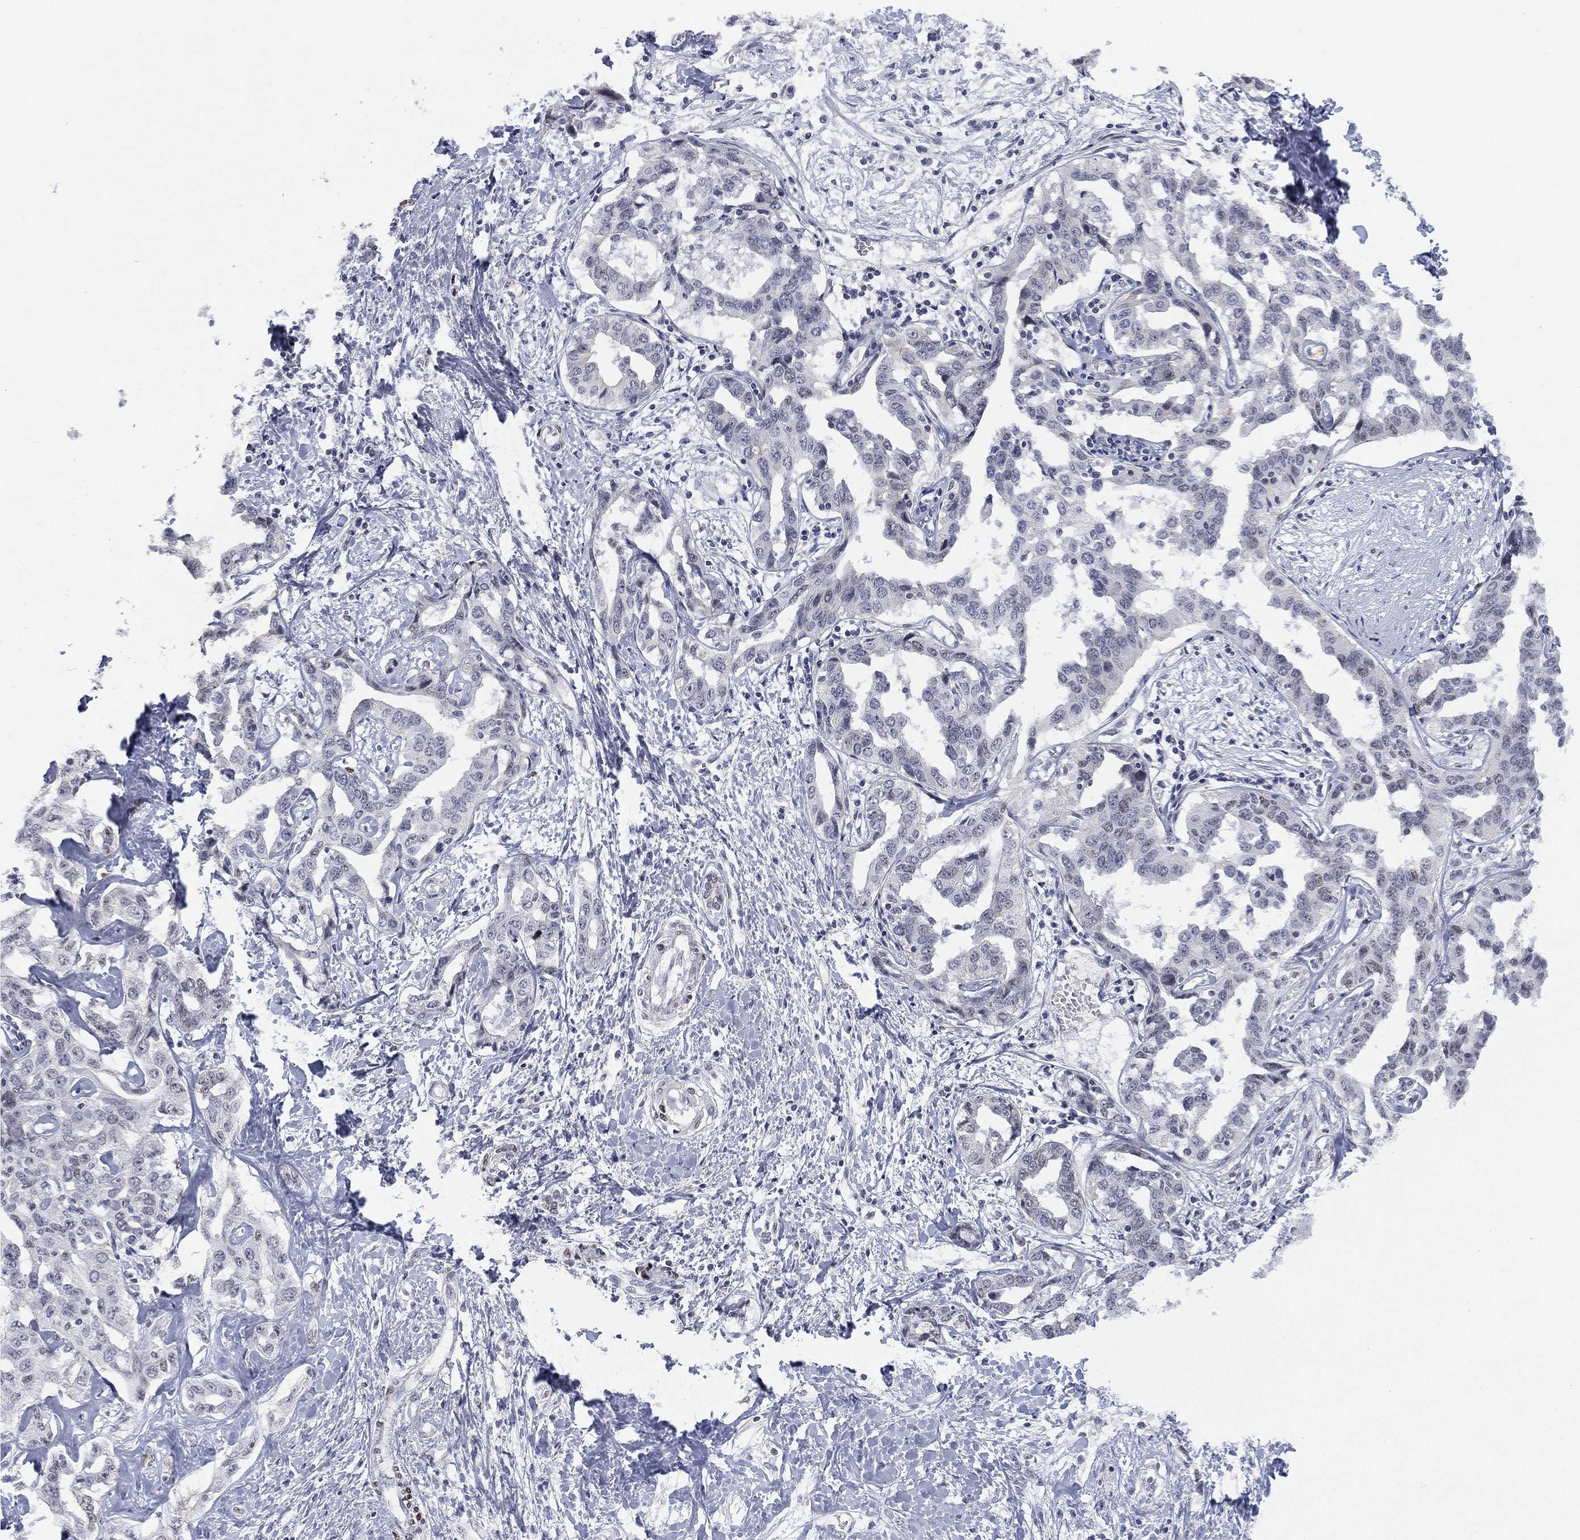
{"staining": {"intensity": "weak", "quantity": "<25%", "location": "nuclear"}, "tissue": "liver cancer", "cell_type": "Tumor cells", "image_type": "cancer", "snomed": [{"axis": "morphology", "description": "Cholangiocarcinoma"}, {"axis": "topography", "description": "Liver"}], "caption": "Liver cancer (cholangiocarcinoma) was stained to show a protein in brown. There is no significant expression in tumor cells.", "gene": "ZNF711", "patient": {"sex": "male", "age": 59}}